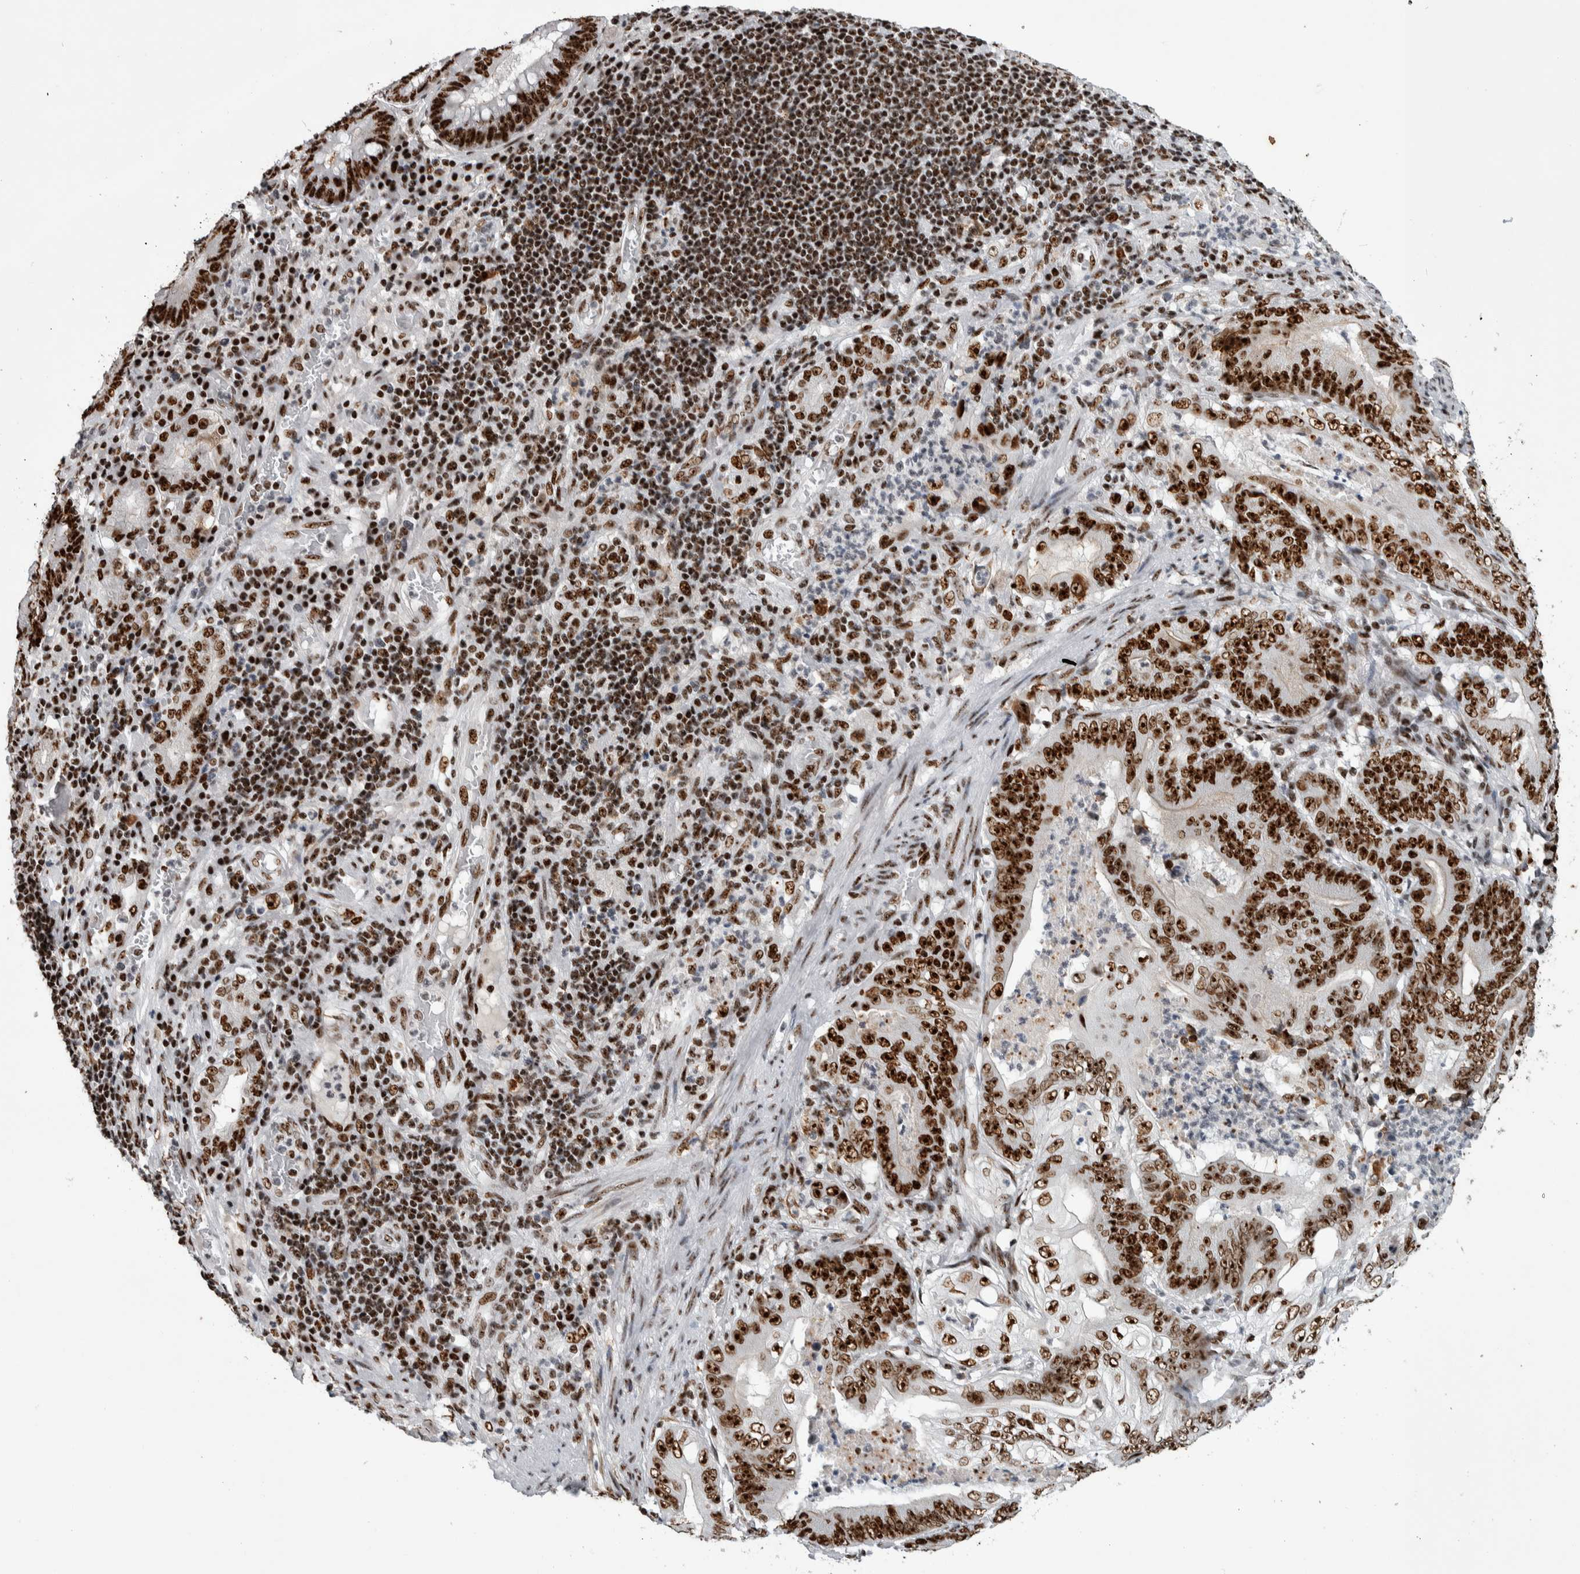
{"staining": {"intensity": "strong", "quantity": ">75%", "location": "nuclear"}, "tissue": "stomach cancer", "cell_type": "Tumor cells", "image_type": "cancer", "snomed": [{"axis": "morphology", "description": "Adenocarcinoma, NOS"}, {"axis": "topography", "description": "Stomach"}], "caption": "Adenocarcinoma (stomach) stained with DAB (3,3'-diaminobenzidine) immunohistochemistry demonstrates high levels of strong nuclear expression in approximately >75% of tumor cells. Immunohistochemistry stains the protein of interest in brown and the nuclei are stained blue.", "gene": "NCL", "patient": {"sex": "female", "age": 73}}